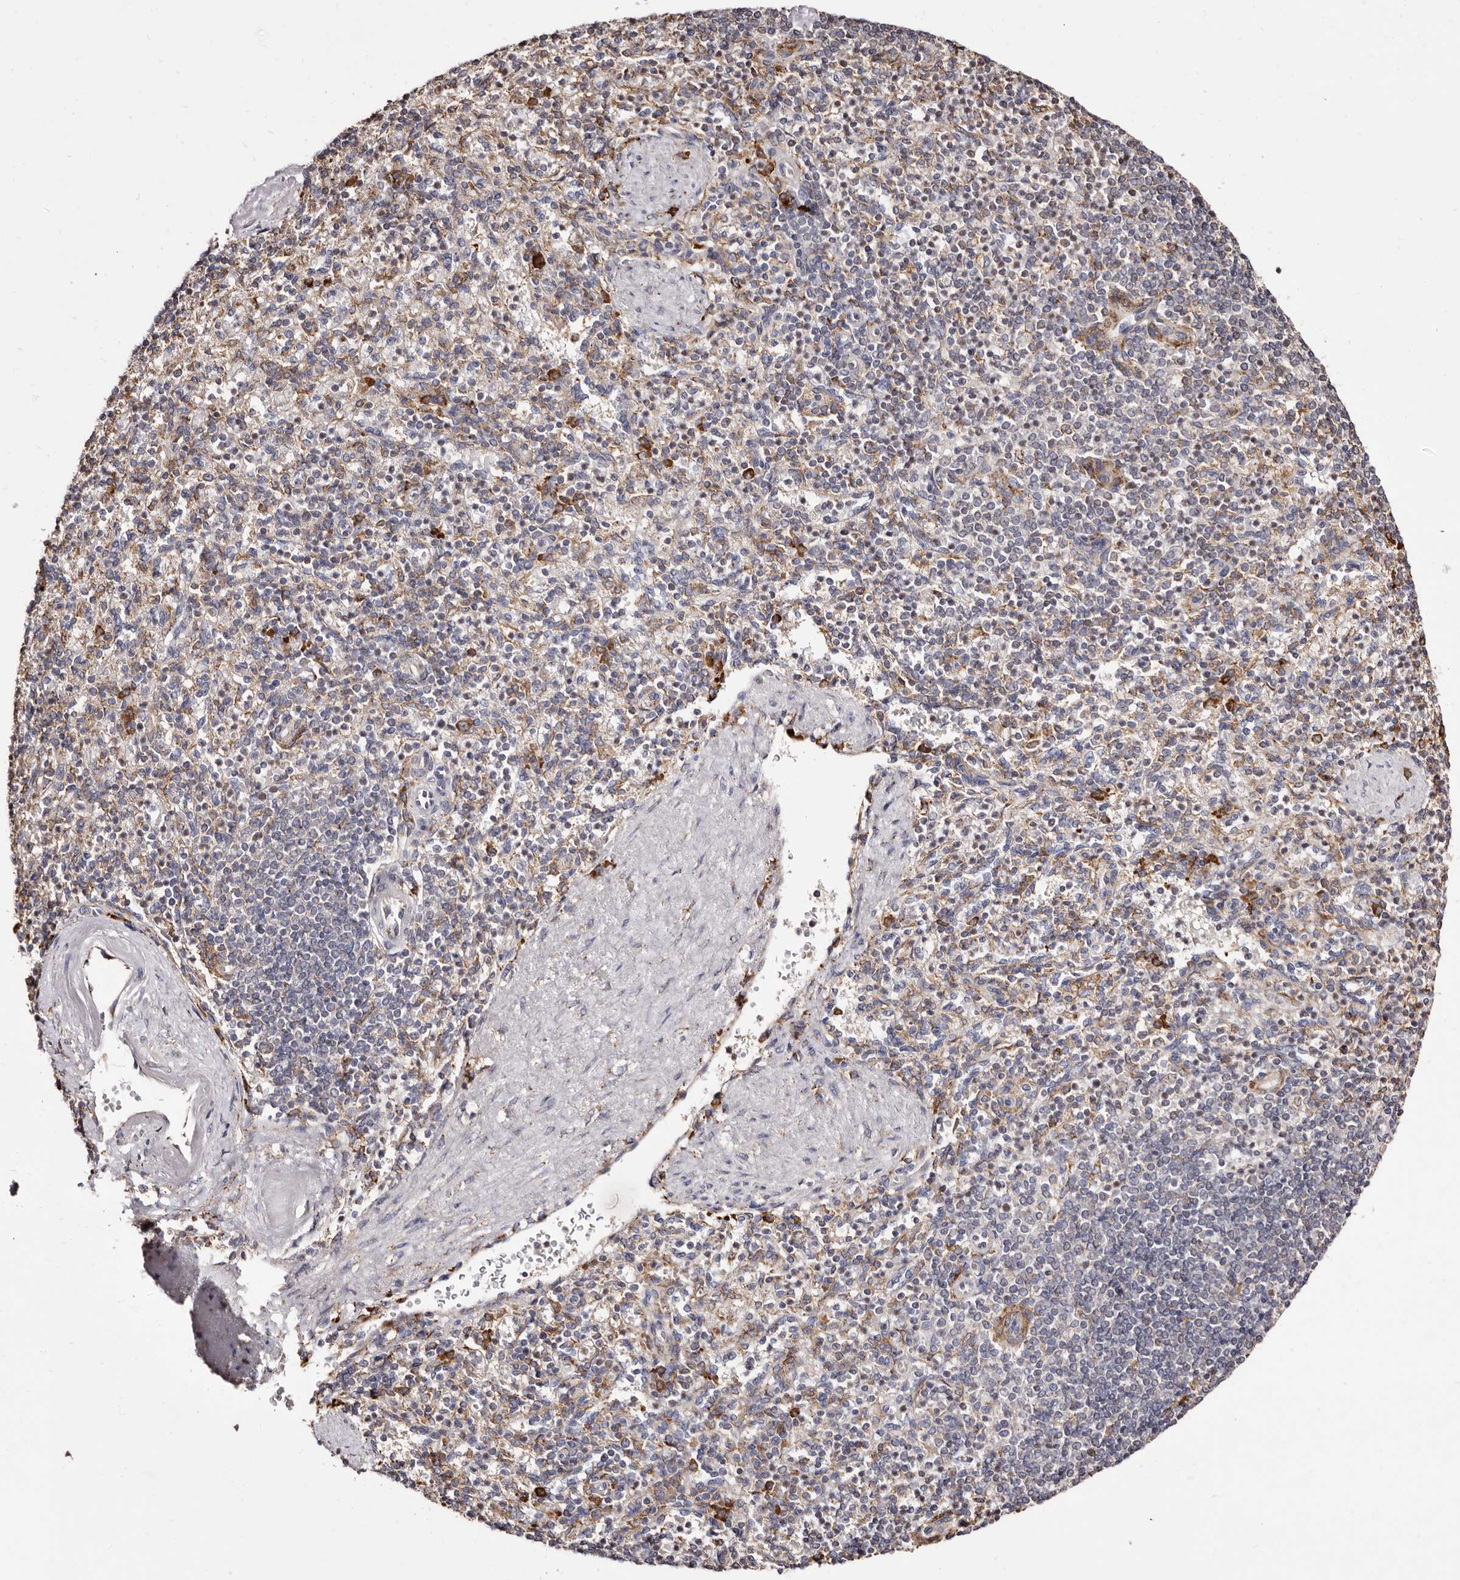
{"staining": {"intensity": "moderate", "quantity": "<25%", "location": "cytoplasmic/membranous"}, "tissue": "spleen", "cell_type": "Cells in red pulp", "image_type": "normal", "snomed": [{"axis": "morphology", "description": "Normal tissue, NOS"}, {"axis": "topography", "description": "Spleen"}], "caption": "Brown immunohistochemical staining in normal human spleen reveals moderate cytoplasmic/membranous positivity in about <25% of cells in red pulp.", "gene": "ACBD6", "patient": {"sex": "female", "age": 74}}